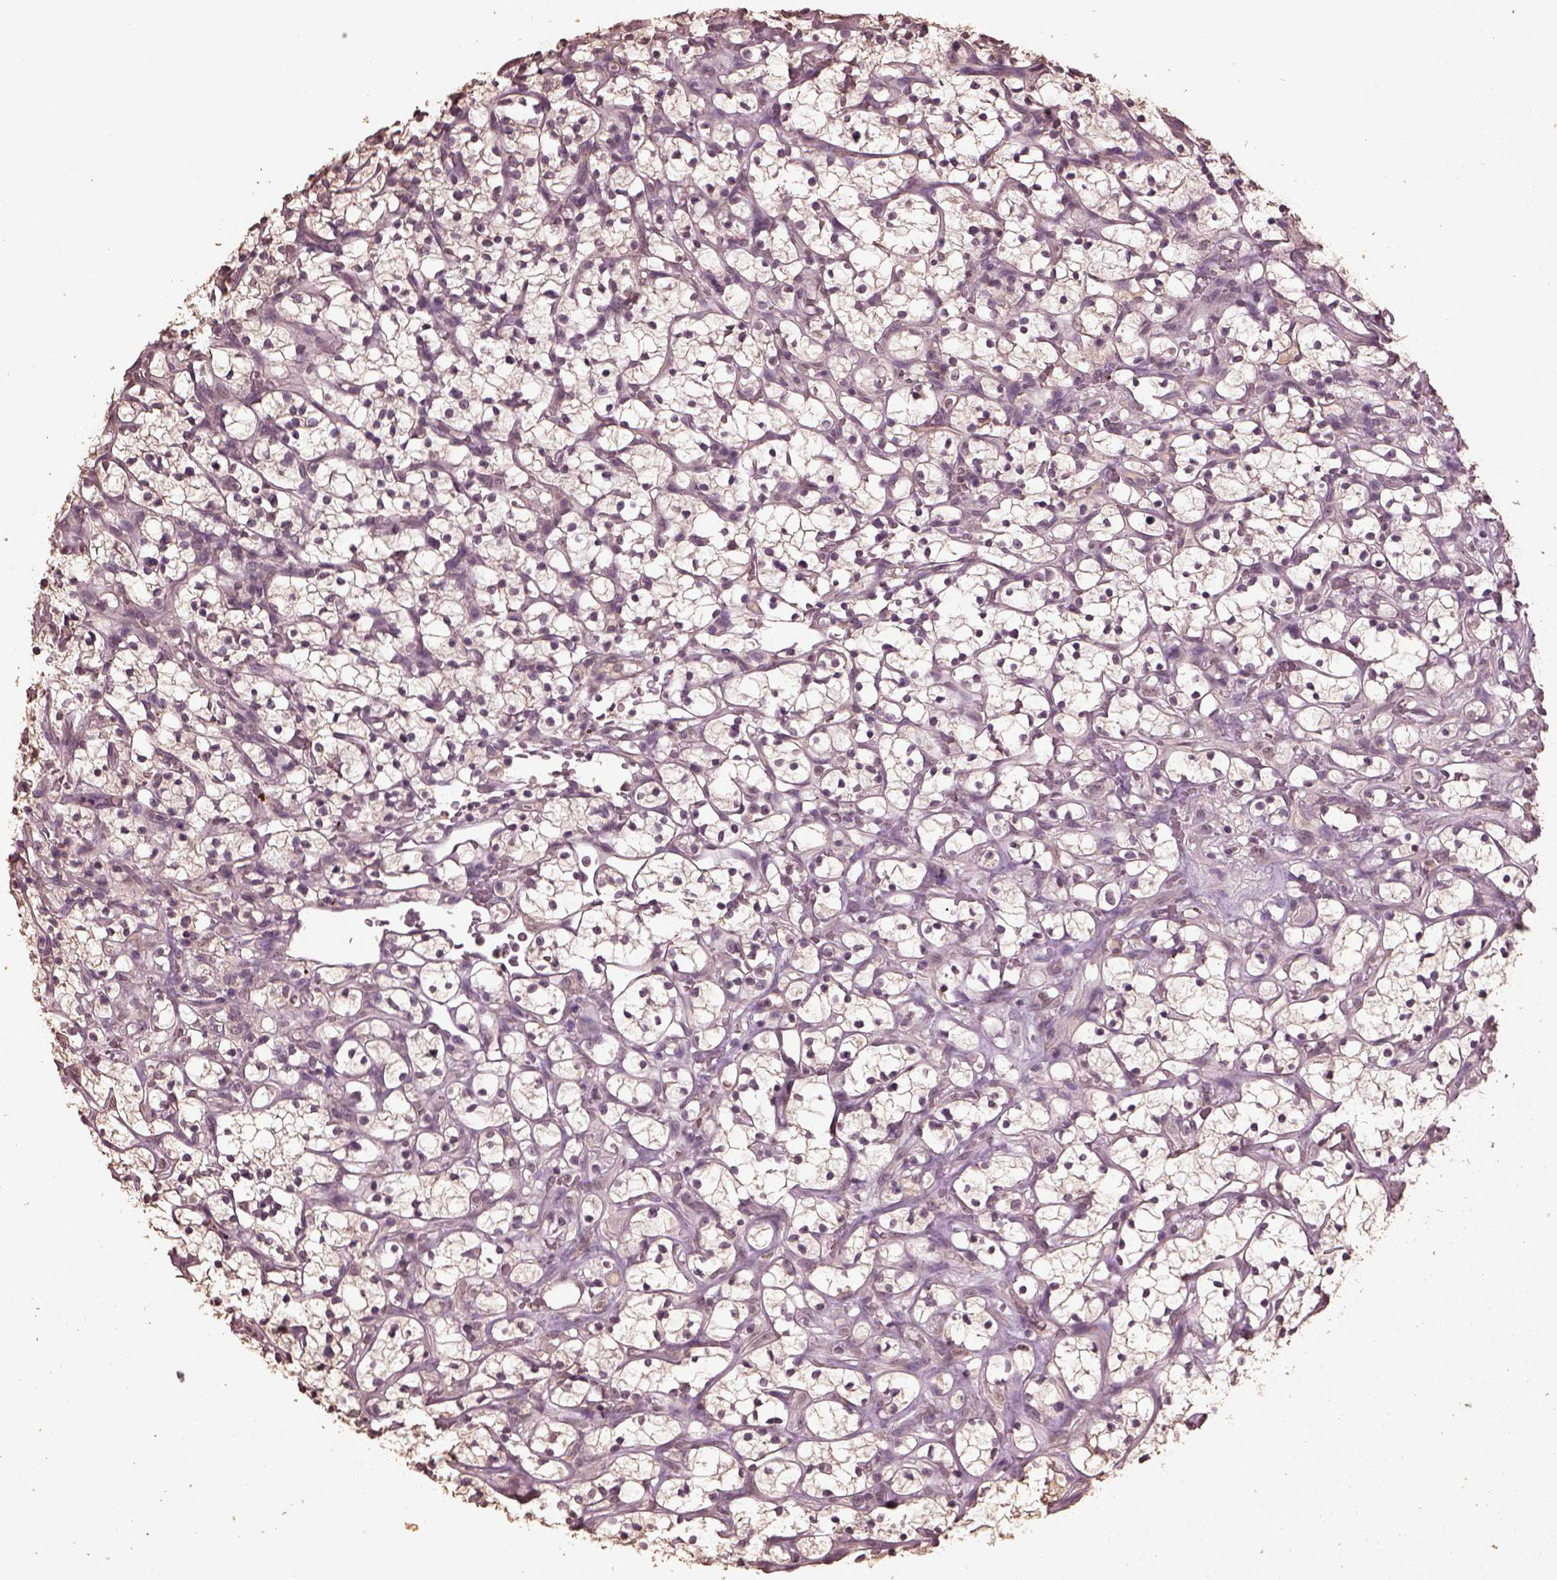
{"staining": {"intensity": "negative", "quantity": "none", "location": "none"}, "tissue": "renal cancer", "cell_type": "Tumor cells", "image_type": "cancer", "snomed": [{"axis": "morphology", "description": "Adenocarcinoma, NOS"}, {"axis": "topography", "description": "Kidney"}], "caption": "The immunohistochemistry (IHC) photomicrograph has no significant expression in tumor cells of renal cancer (adenocarcinoma) tissue.", "gene": "CPT1C", "patient": {"sex": "female", "age": 64}}